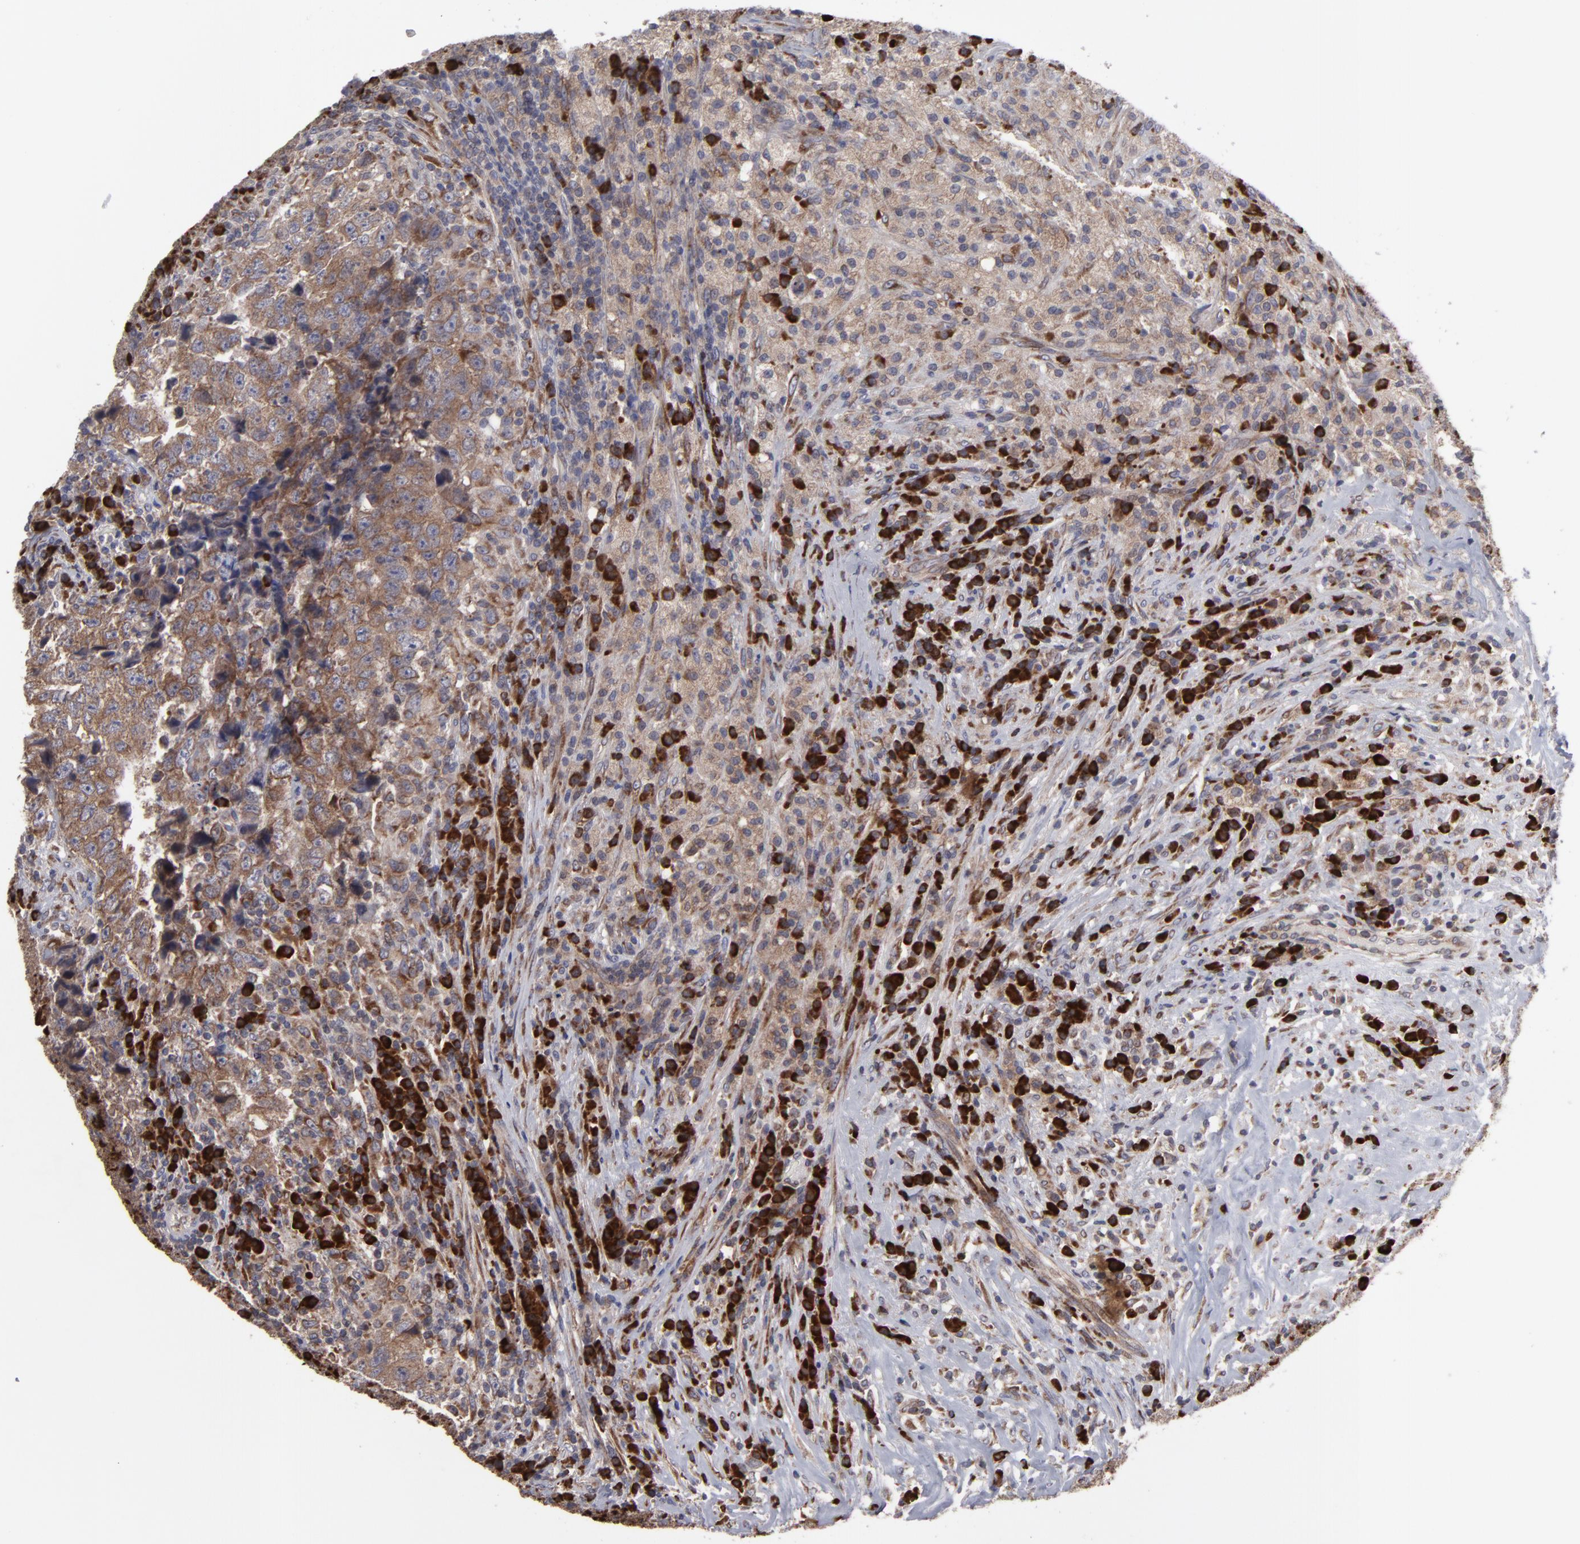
{"staining": {"intensity": "moderate", "quantity": ">75%", "location": "cytoplasmic/membranous"}, "tissue": "testis cancer", "cell_type": "Tumor cells", "image_type": "cancer", "snomed": [{"axis": "morphology", "description": "Necrosis, NOS"}, {"axis": "morphology", "description": "Carcinoma, Embryonal, NOS"}, {"axis": "topography", "description": "Testis"}], "caption": "High-power microscopy captured an immunohistochemistry photomicrograph of testis cancer, revealing moderate cytoplasmic/membranous staining in approximately >75% of tumor cells.", "gene": "SND1", "patient": {"sex": "male", "age": 19}}